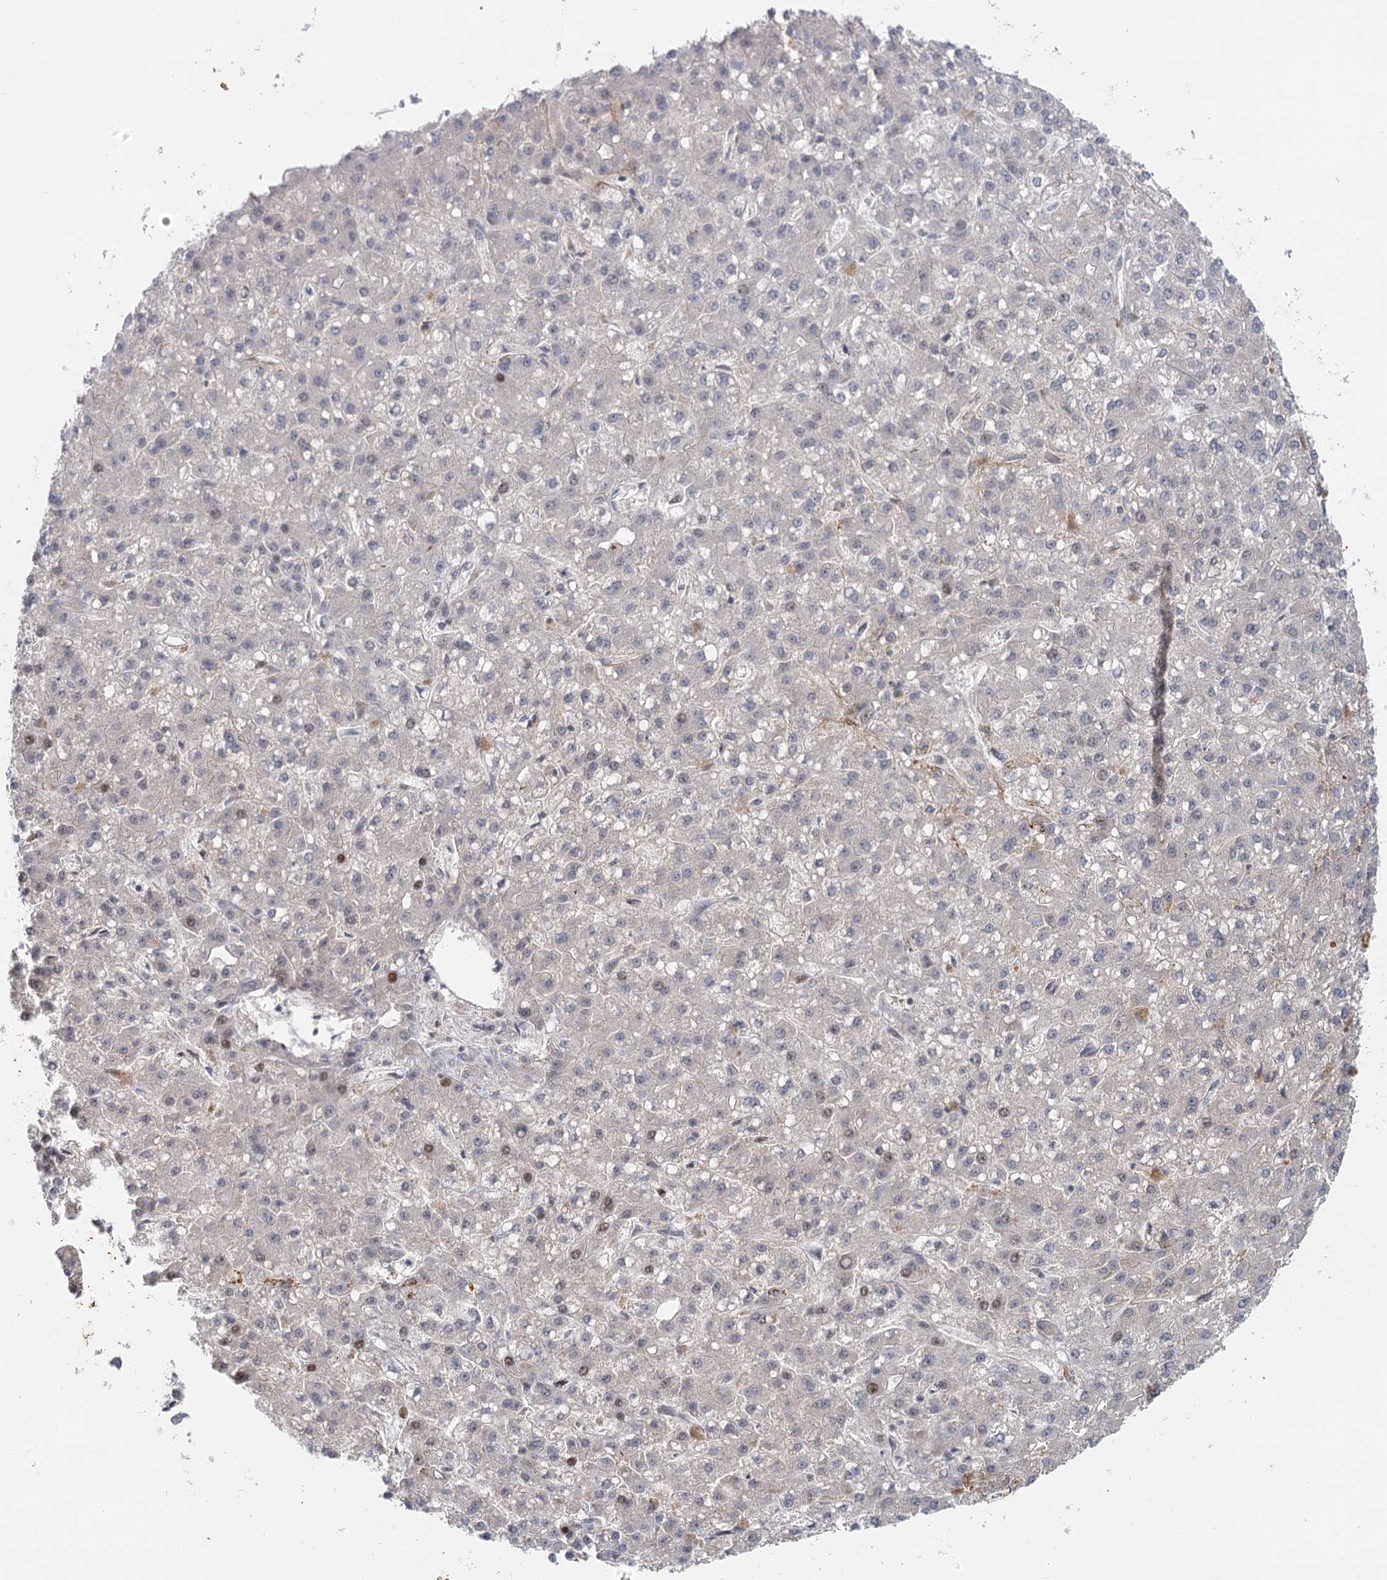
{"staining": {"intensity": "negative", "quantity": "none", "location": "none"}, "tissue": "liver cancer", "cell_type": "Tumor cells", "image_type": "cancer", "snomed": [{"axis": "morphology", "description": "Carcinoma, Hepatocellular, NOS"}, {"axis": "topography", "description": "Liver"}], "caption": "Human hepatocellular carcinoma (liver) stained for a protein using immunohistochemistry exhibits no positivity in tumor cells.", "gene": "IL11RA", "patient": {"sex": "male", "age": 67}}